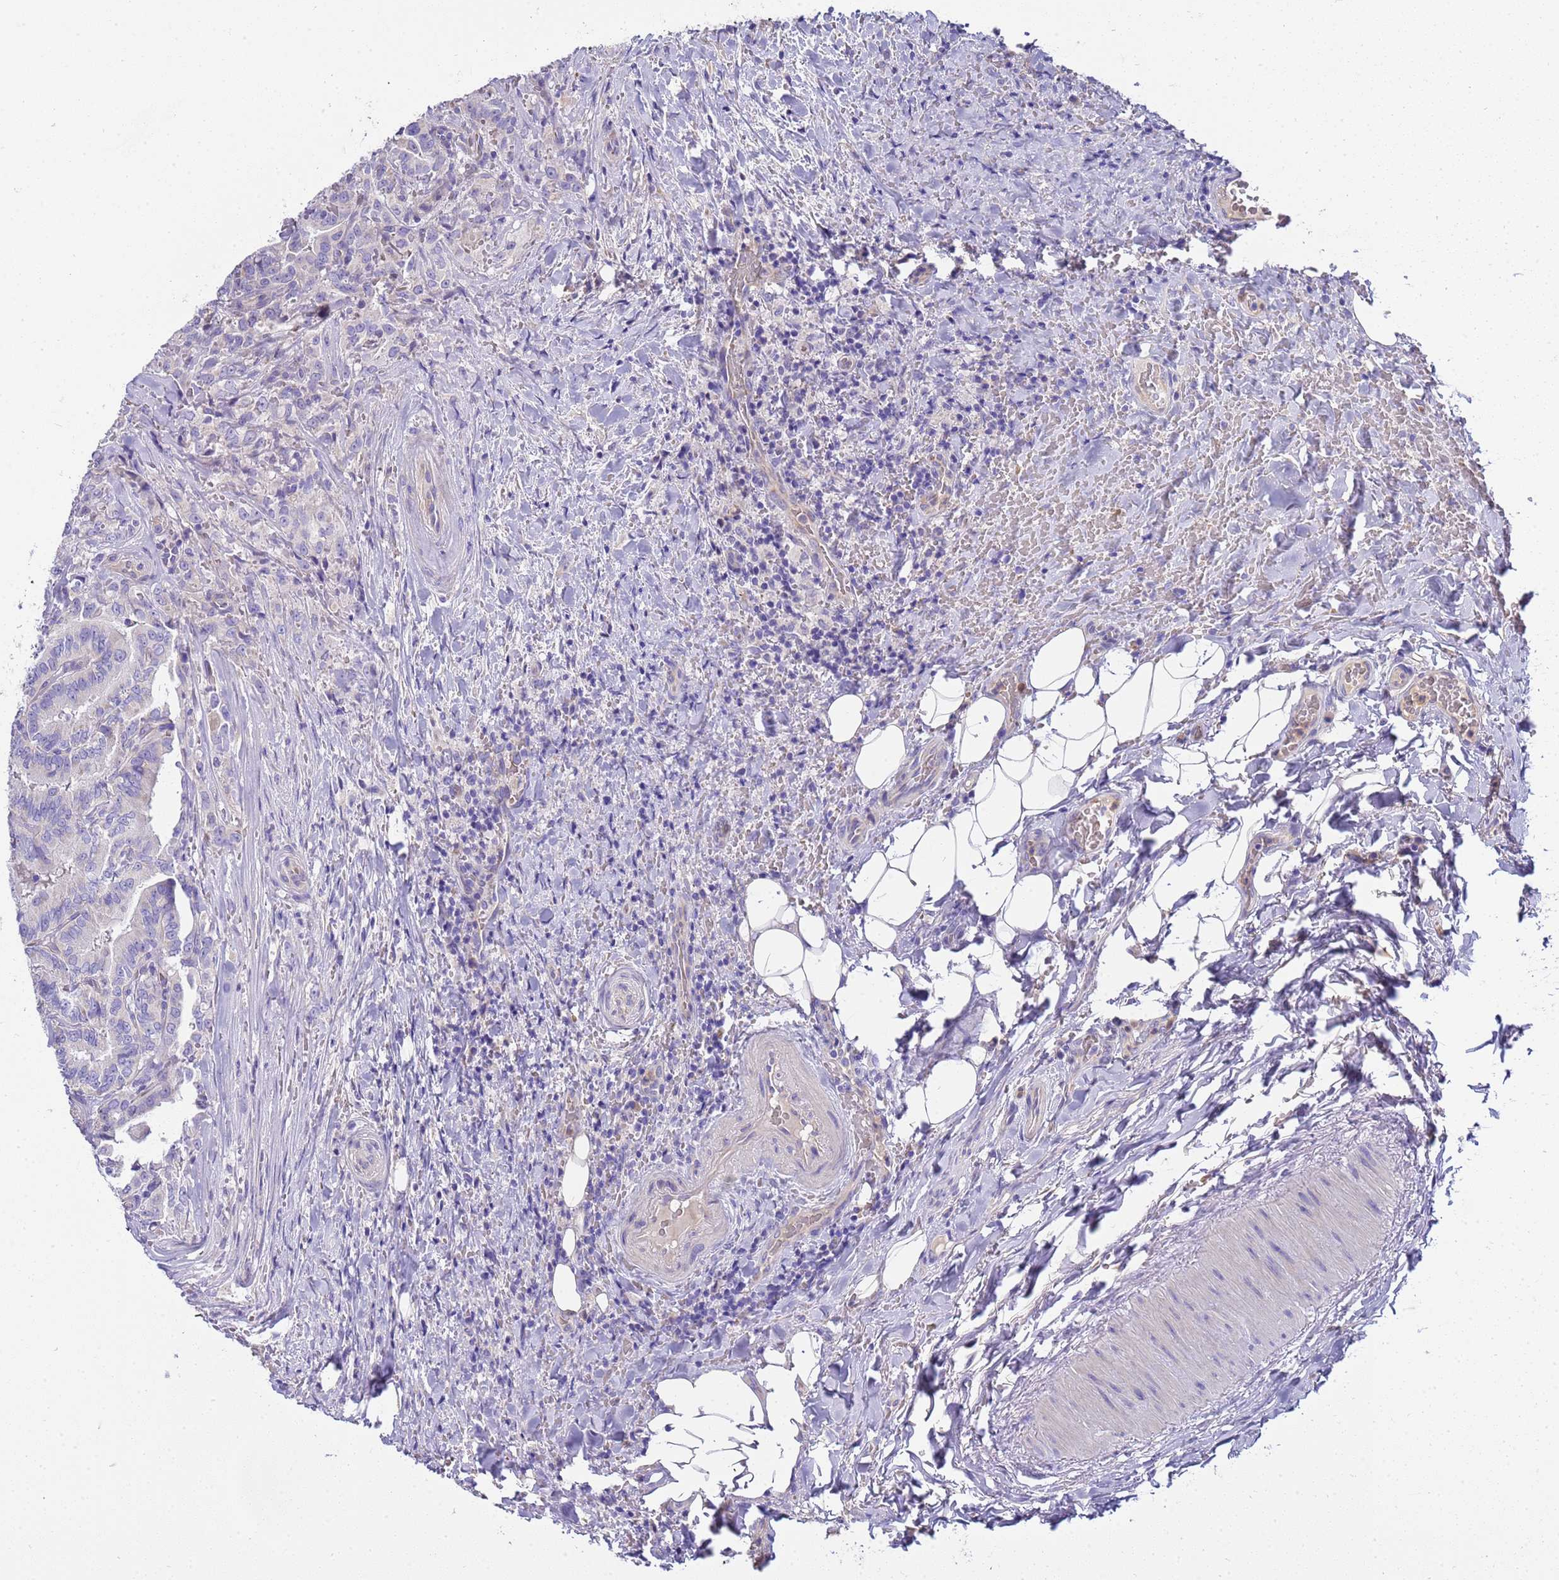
{"staining": {"intensity": "negative", "quantity": "none", "location": "none"}, "tissue": "thyroid cancer", "cell_type": "Tumor cells", "image_type": "cancer", "snomed": [{"axis": "morphology", "description": "Papillary adenocarcinoma, NOS"}, {"axis": "topography", "description": "Thyroid gland"}], "caption": "Tumor cells are negative for protein expression in human thyroid cancer (papillary adenocarcinoma).", "gene": "RIPPLY2", "patient": {"sex": "male", "age": 61}}